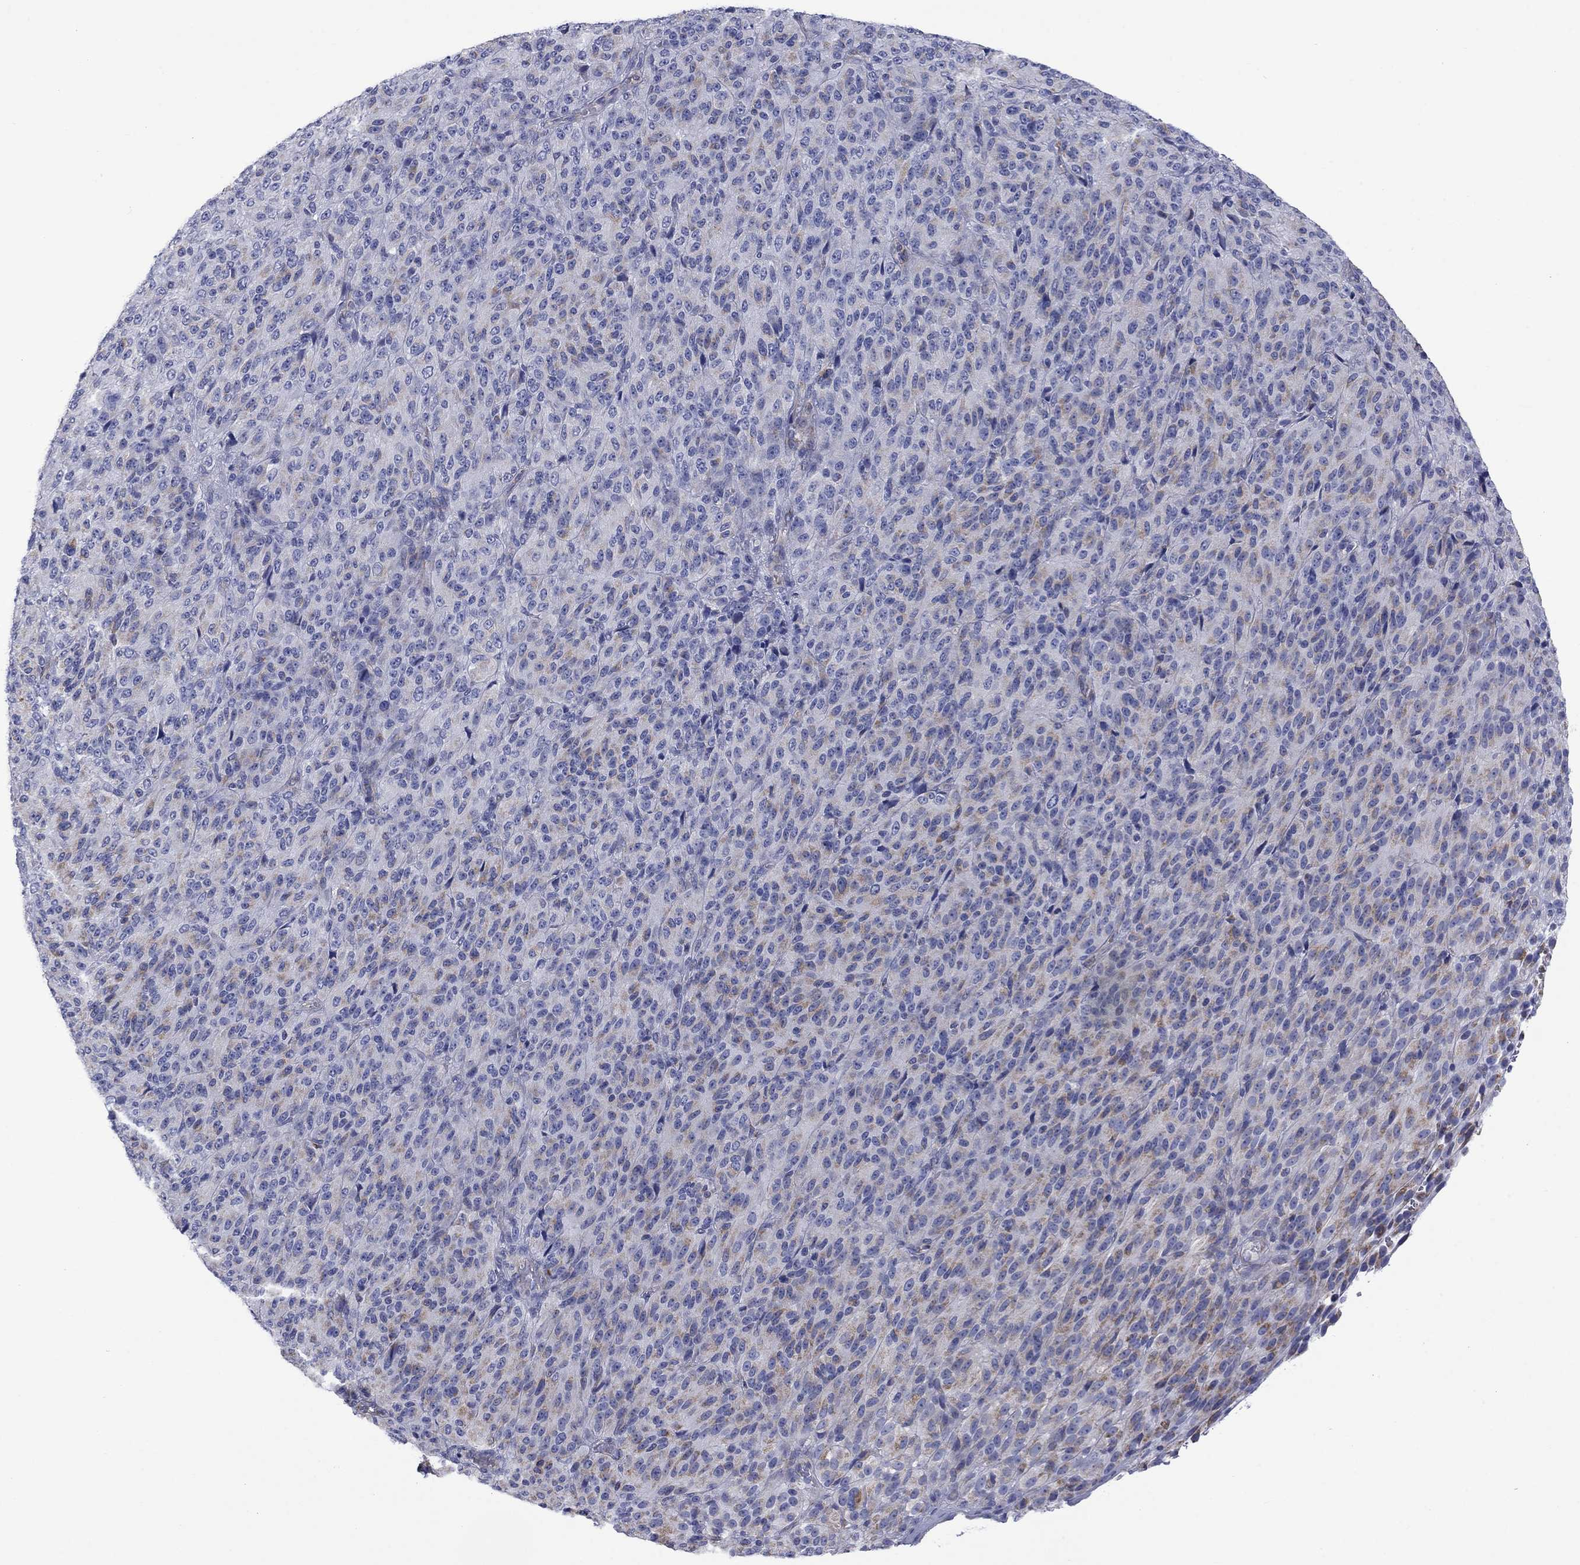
{"staining": {"intensity": "moderate", "quantity": "<25%", "location": "cytoplasmic/membranous"}, "tissue": "melanoma", "cell_type": "Tumor cells", "image_type": "cancer", "snomed": [{"axis": "morphology", "description": "Malignant melanoma, Metastatic site"}, {"axis": "topography", "description": "Brain"}], "caption": "A histopathology image showing moderate cytoplasmic/membranous positivity in about <25% of tumor cells in melanoma, as visualized by brown immunohistochemical staining.", "gene": "CISD1", "patient": {"sex": "female", "age": 56}}